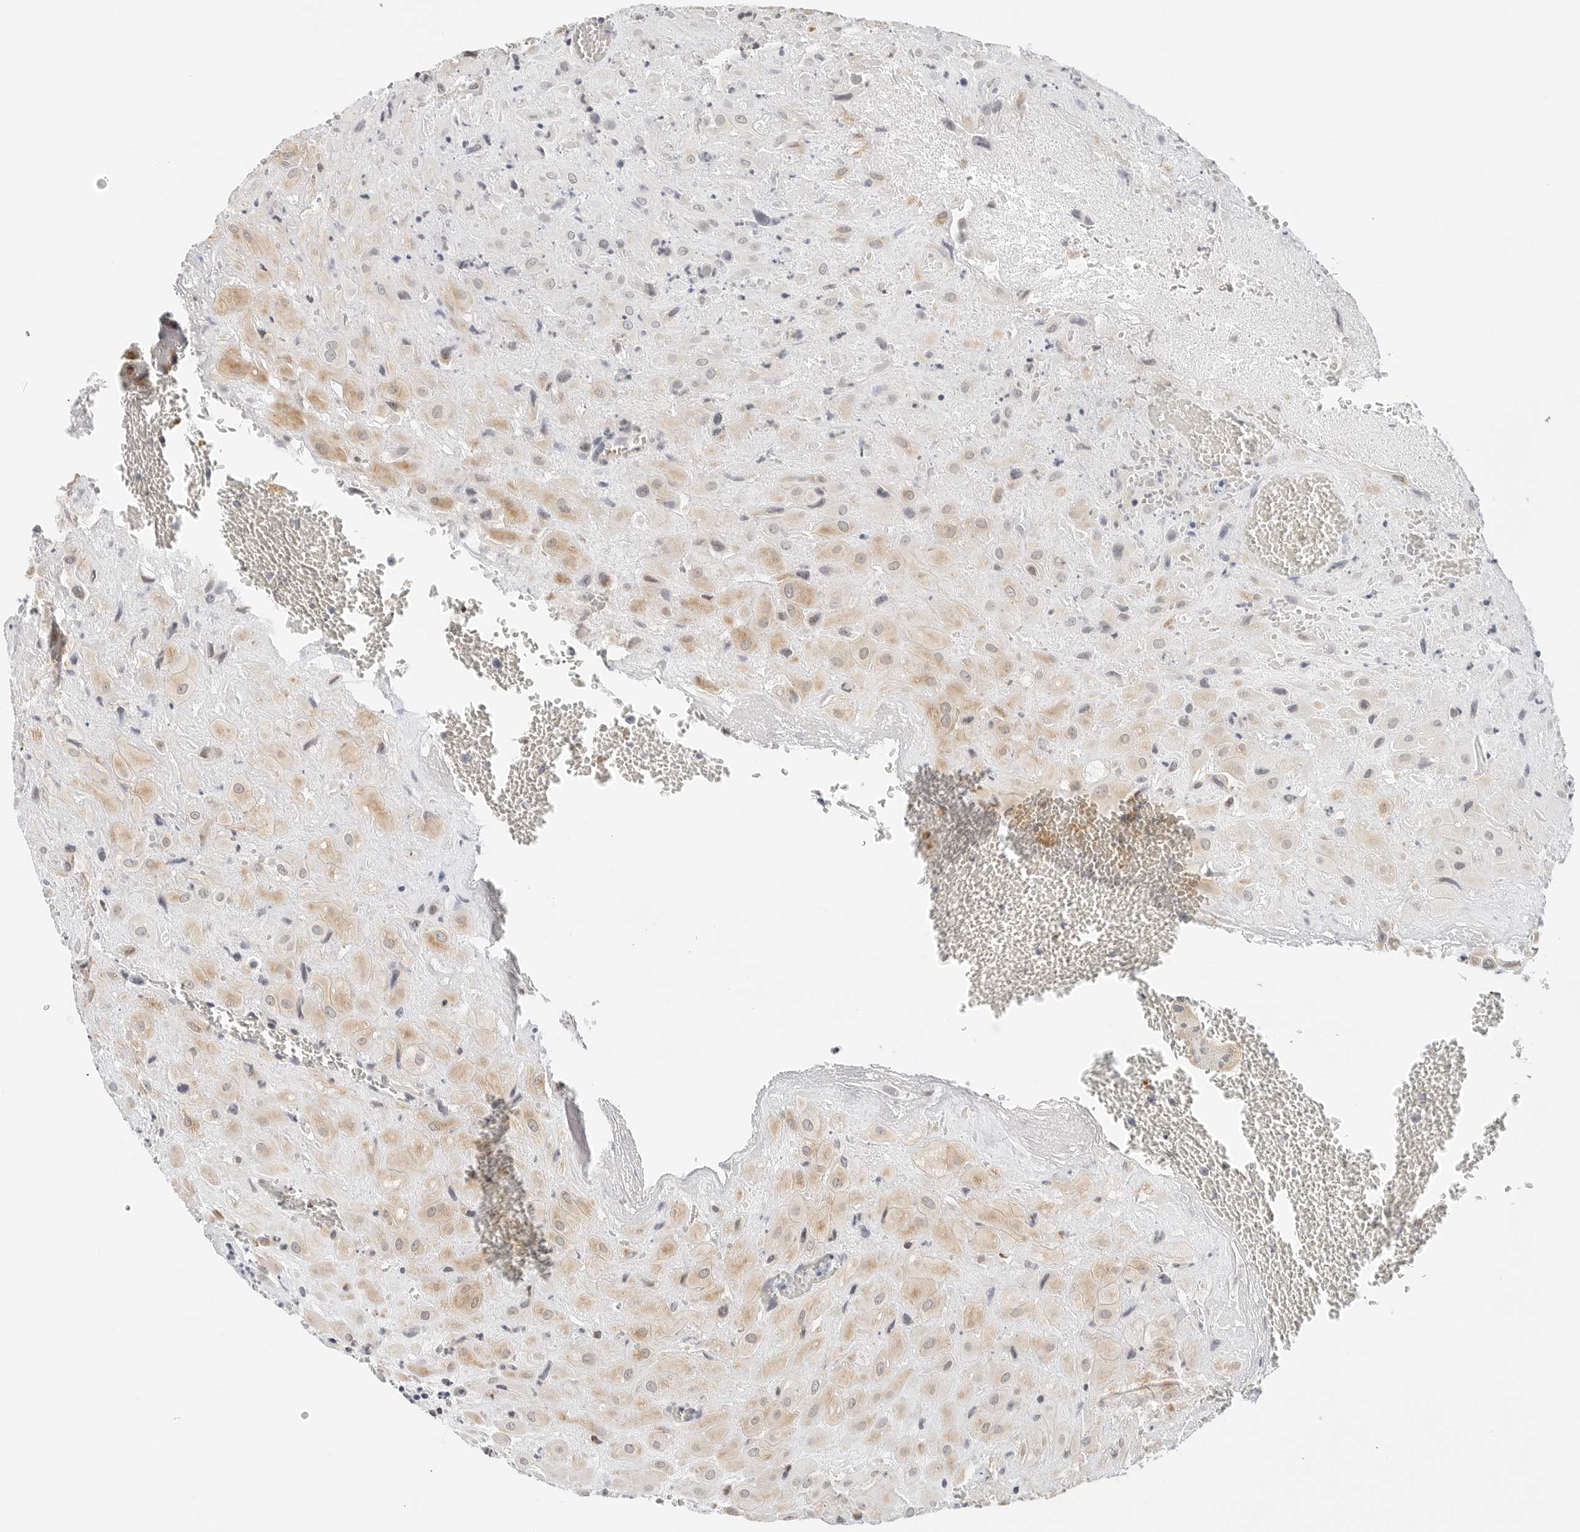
{"staining": {"intensity": "moderate", "quantity": "25%-75%", "location": "cytoplasmic/membranous"}, "tissue": "placenta", "cell_type": "Decidual cells", "image_type": "normal", "snomed": [{"axis": "morphology", "description": "Normal tissue, NOS"}, {"axis": "topography", "description": "Placenta"}], "caption": "High-power microscopy captured an immunohistochemistry (IHC) image of benign placenta, revealing moderate cytoplasmic/membranous expression in approximately 25%-75% of decidual cells. (DAB = brown stain, brightfield microscopy at high magnification).", "gene": "ATL1", "patient": {"sex": "female", "age": 35}}